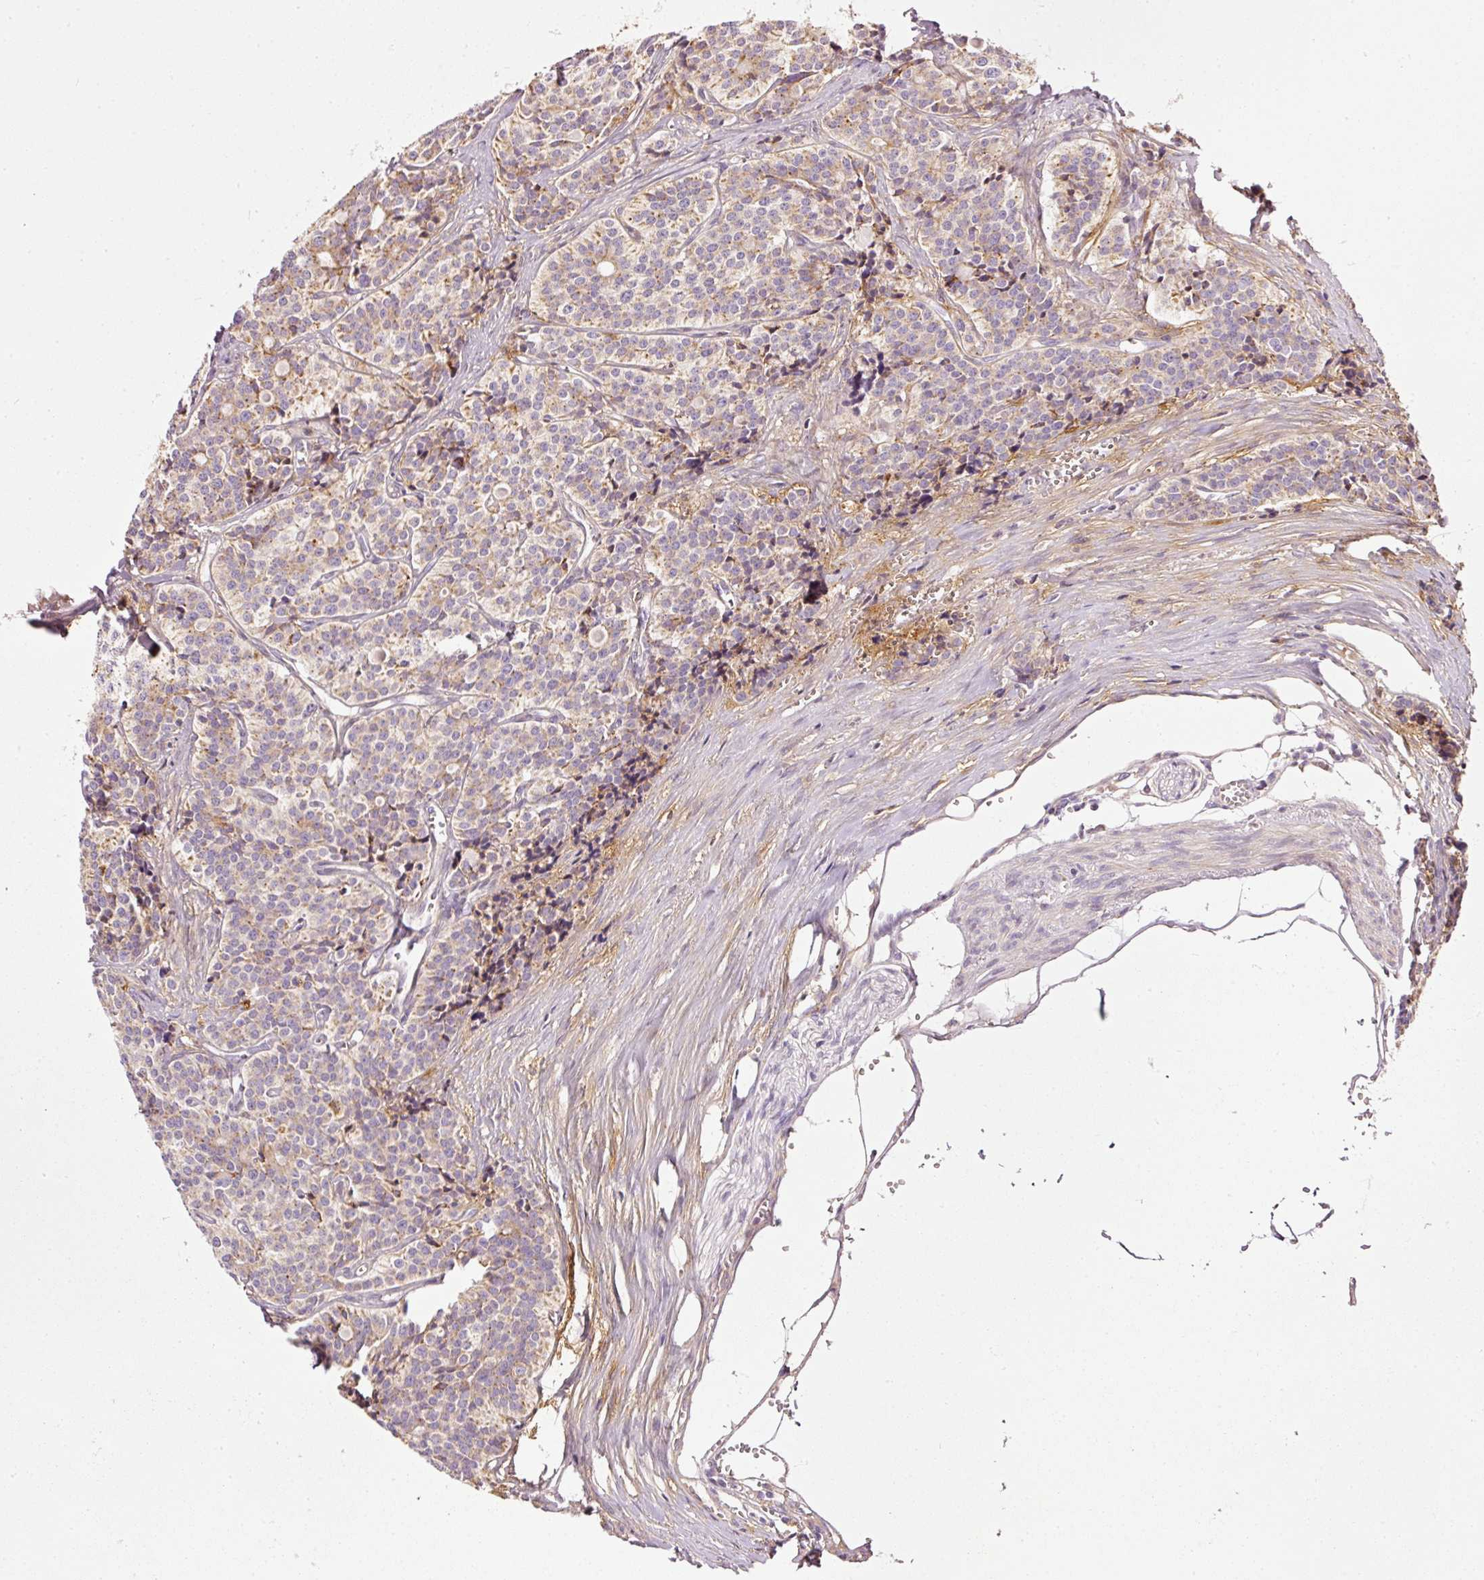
{"staining": {"intensity": "weak", "quantity": "<25%", "location": "cytoplasmic/membranous"}, "tissue": "carcinoid", "cell_type": "Tumor cells", "image_type": "cancer", "snomed": [{"axis": "morphology", "description": "Carcinoid, malignant, NOS"}, {"axis": "topography", "description": "Small intestine"}], "caption": "Carcinoid was stained to show a protein in brown. There is no significant expression in tumor cells.", "gene": "PAQR9", "patient": {"sex": "male", "age": 63}}